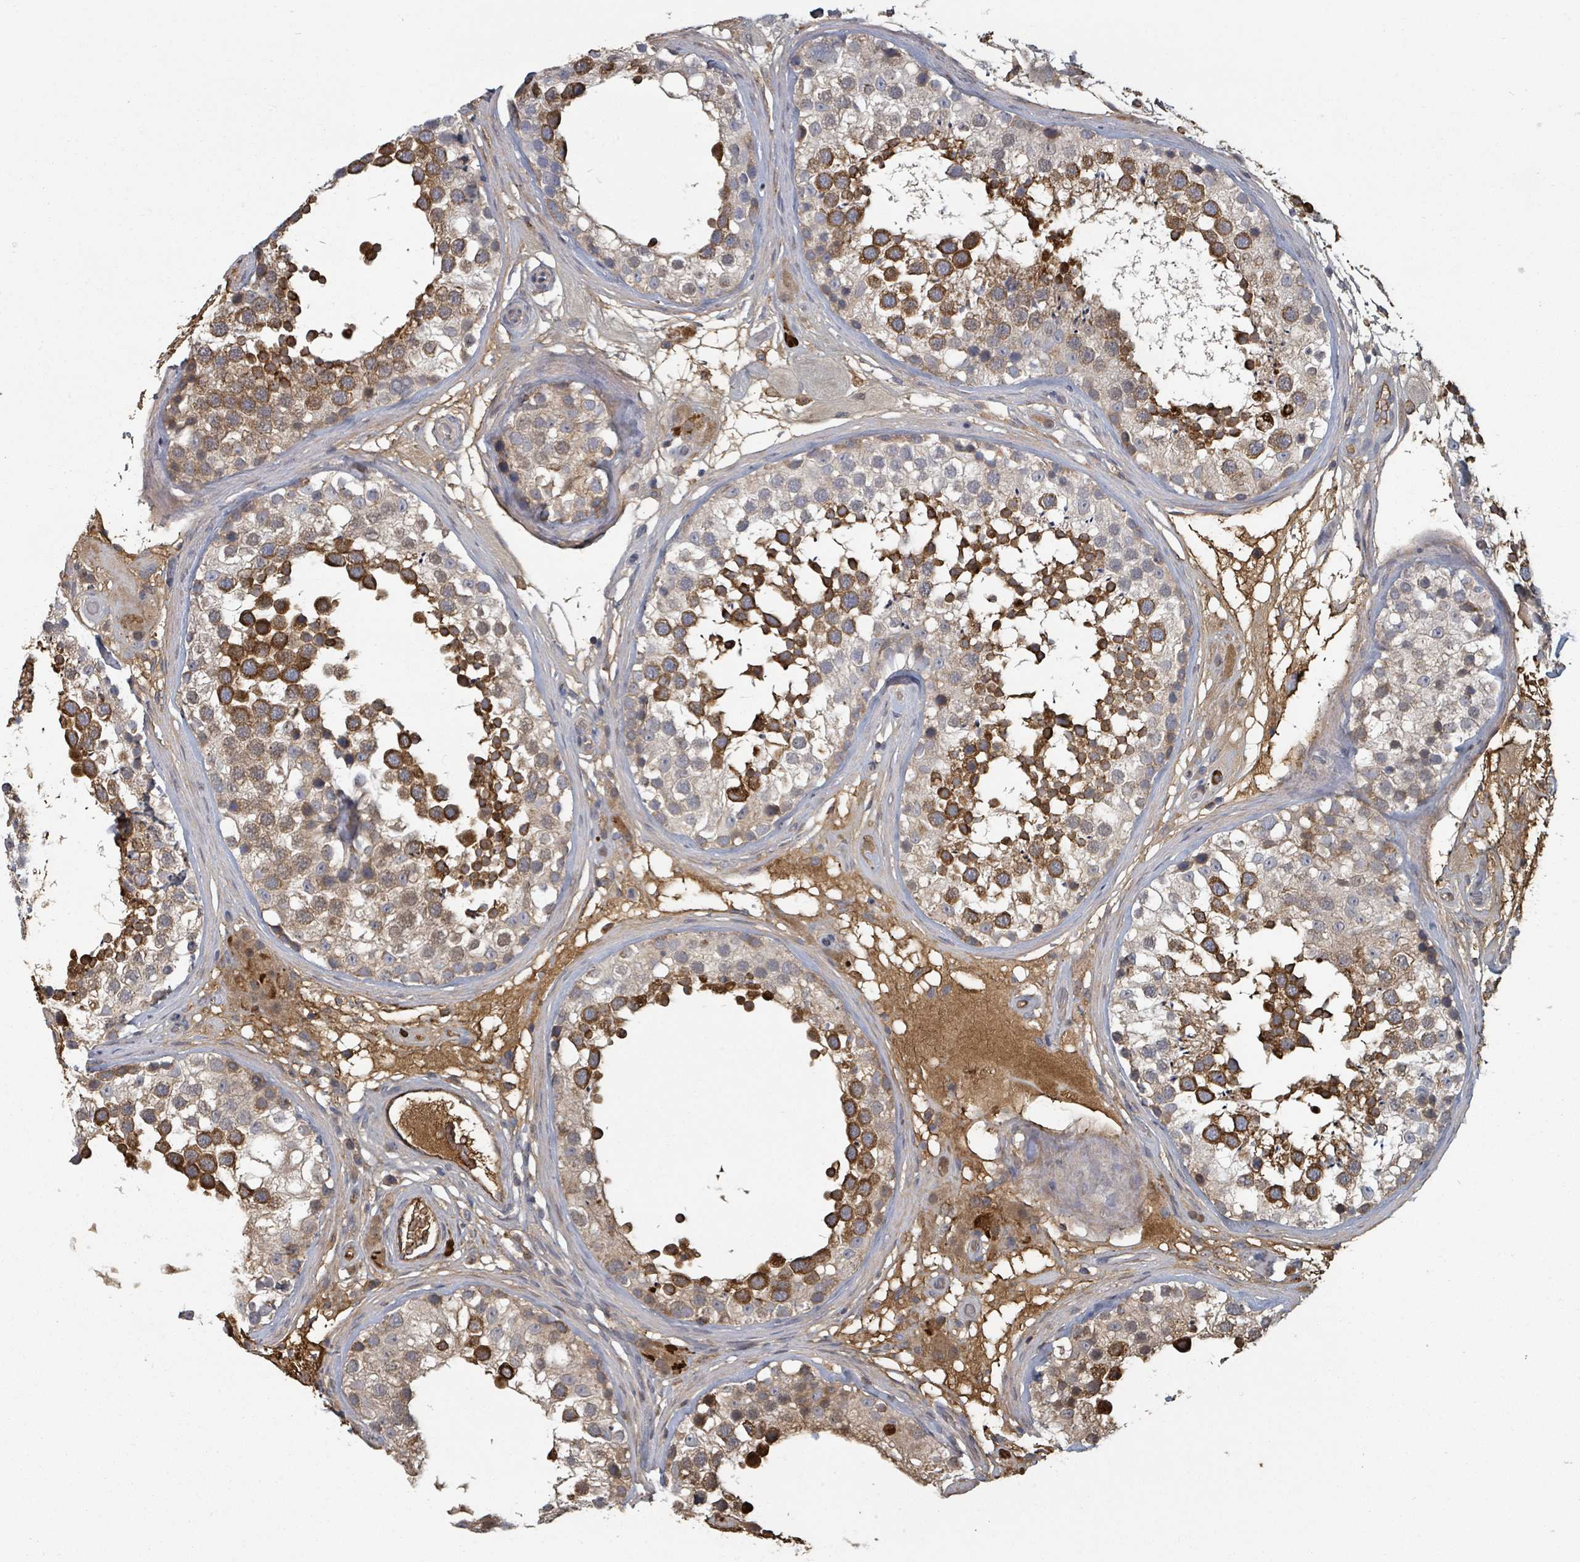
{"staining": {"intensity": "strong", "quantity": "25%-75%", "location": "cytoplasmic/membranous"}, "tissue": "testis", "cell_type": "Cells in seminiferous ducts", "image_type": "normal", "snomed": [{"axis": "morphology", "description": "Normal tissue, NOS"}, {"axis": "topography", "description": "Testis"}], "caption": "Immunohistochemistry (IHC) of unremarkable testis displays high levels of strong cytoplasmic/membranous expression in about 25%-75% of cells in seminiferous ducts.", "gene": "GABBR1", "patient": {"sex": "male", "age": 46}}